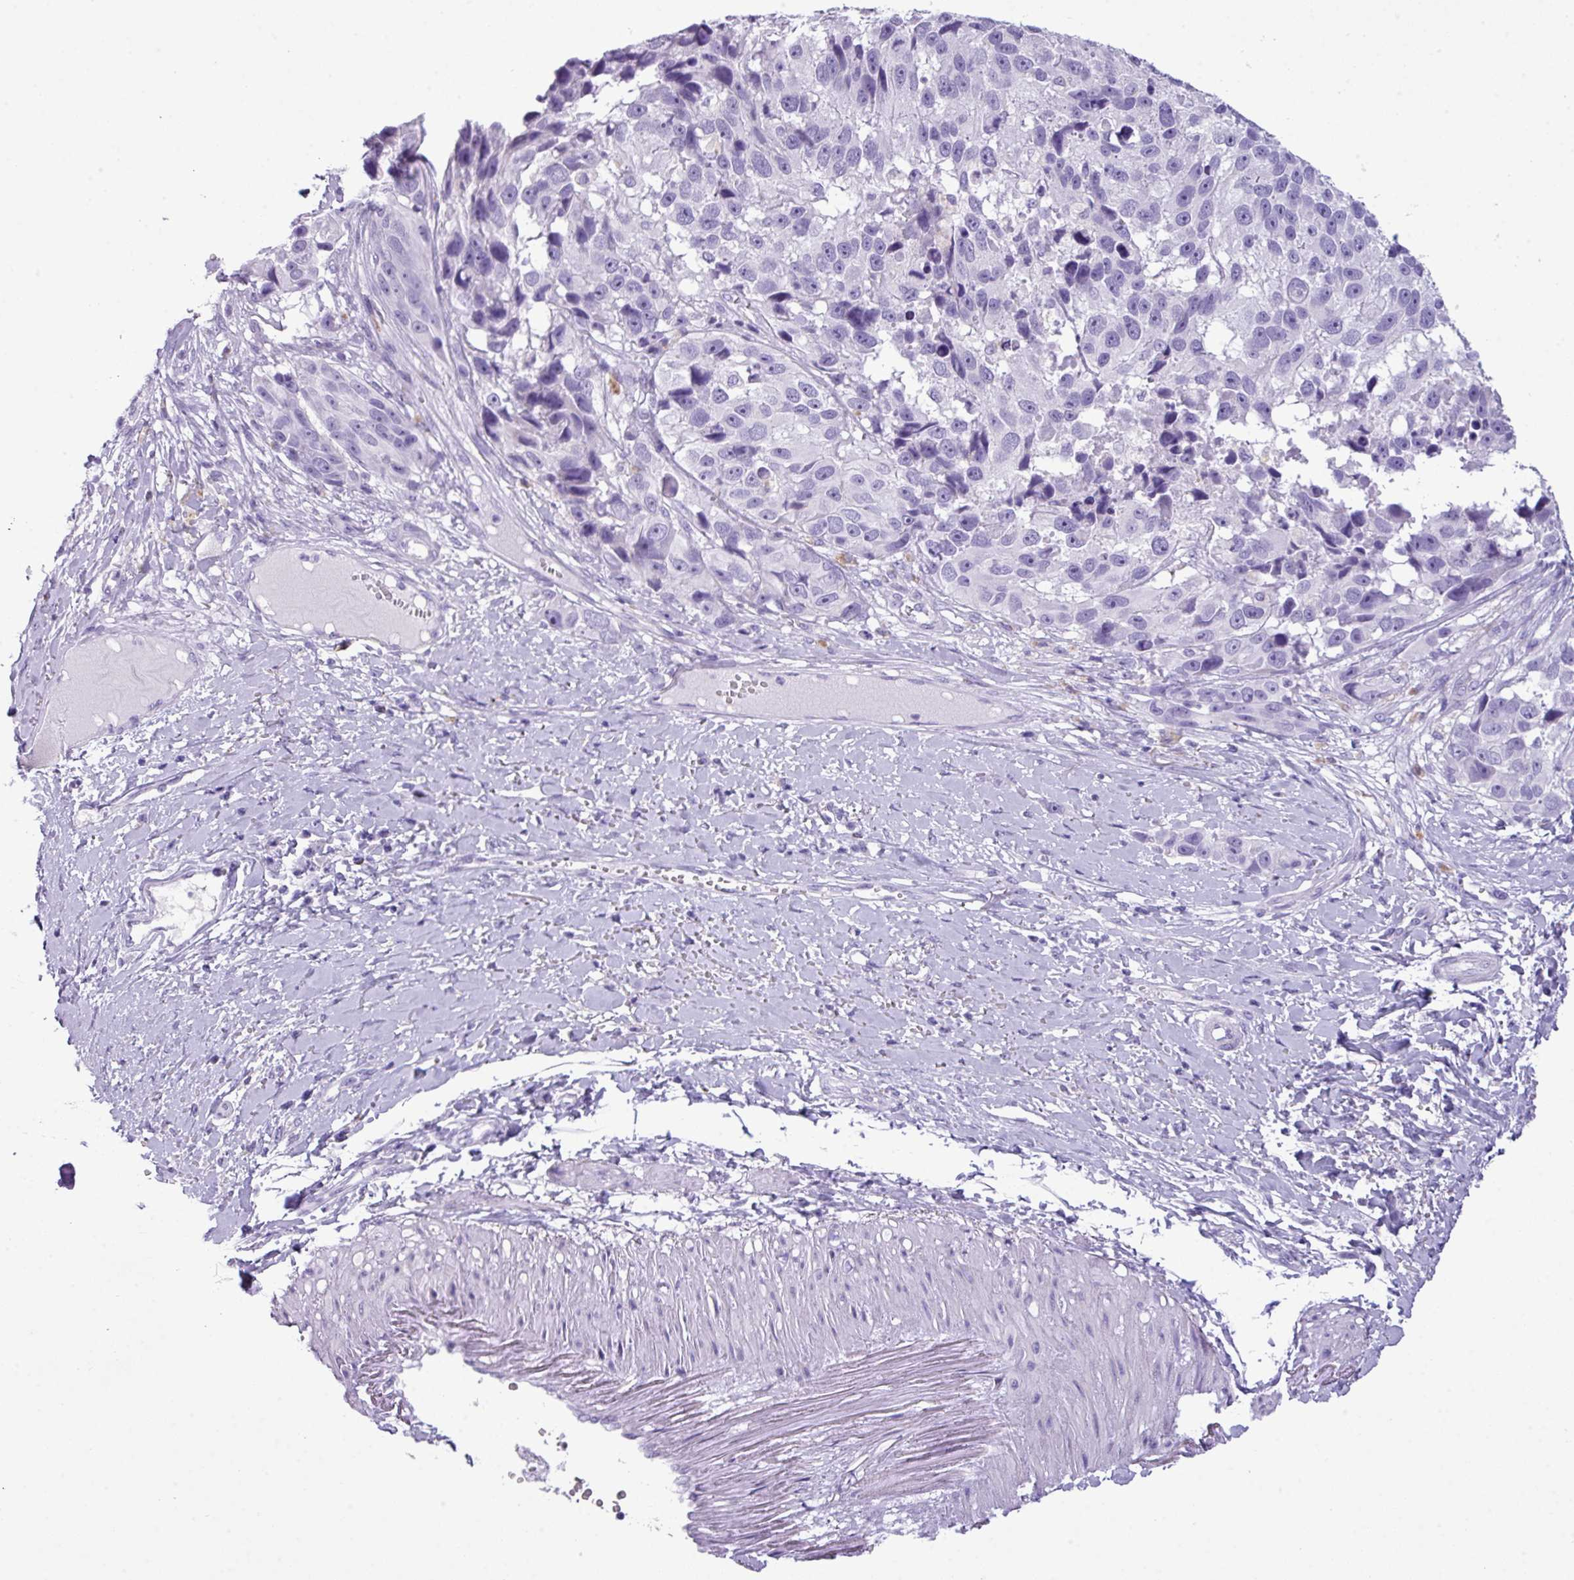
{"staining": {"intensity": "negative", "quantity": "none", "location": "none"}, "tissue": "melanoma", "cell_type": "Tumor cells", "image_type": "cancer", "snomed": [{"axis": "morphology", "description": "Malignant melanoma, NOS"}, {"axis": "topography", "description": "Skin"}], "caption": "Photomicrograph shows no protein positivity in tumor cells of melanoma tissue.", "gene": "AGO3", "patient": {"sex": "male", "age": 84}}